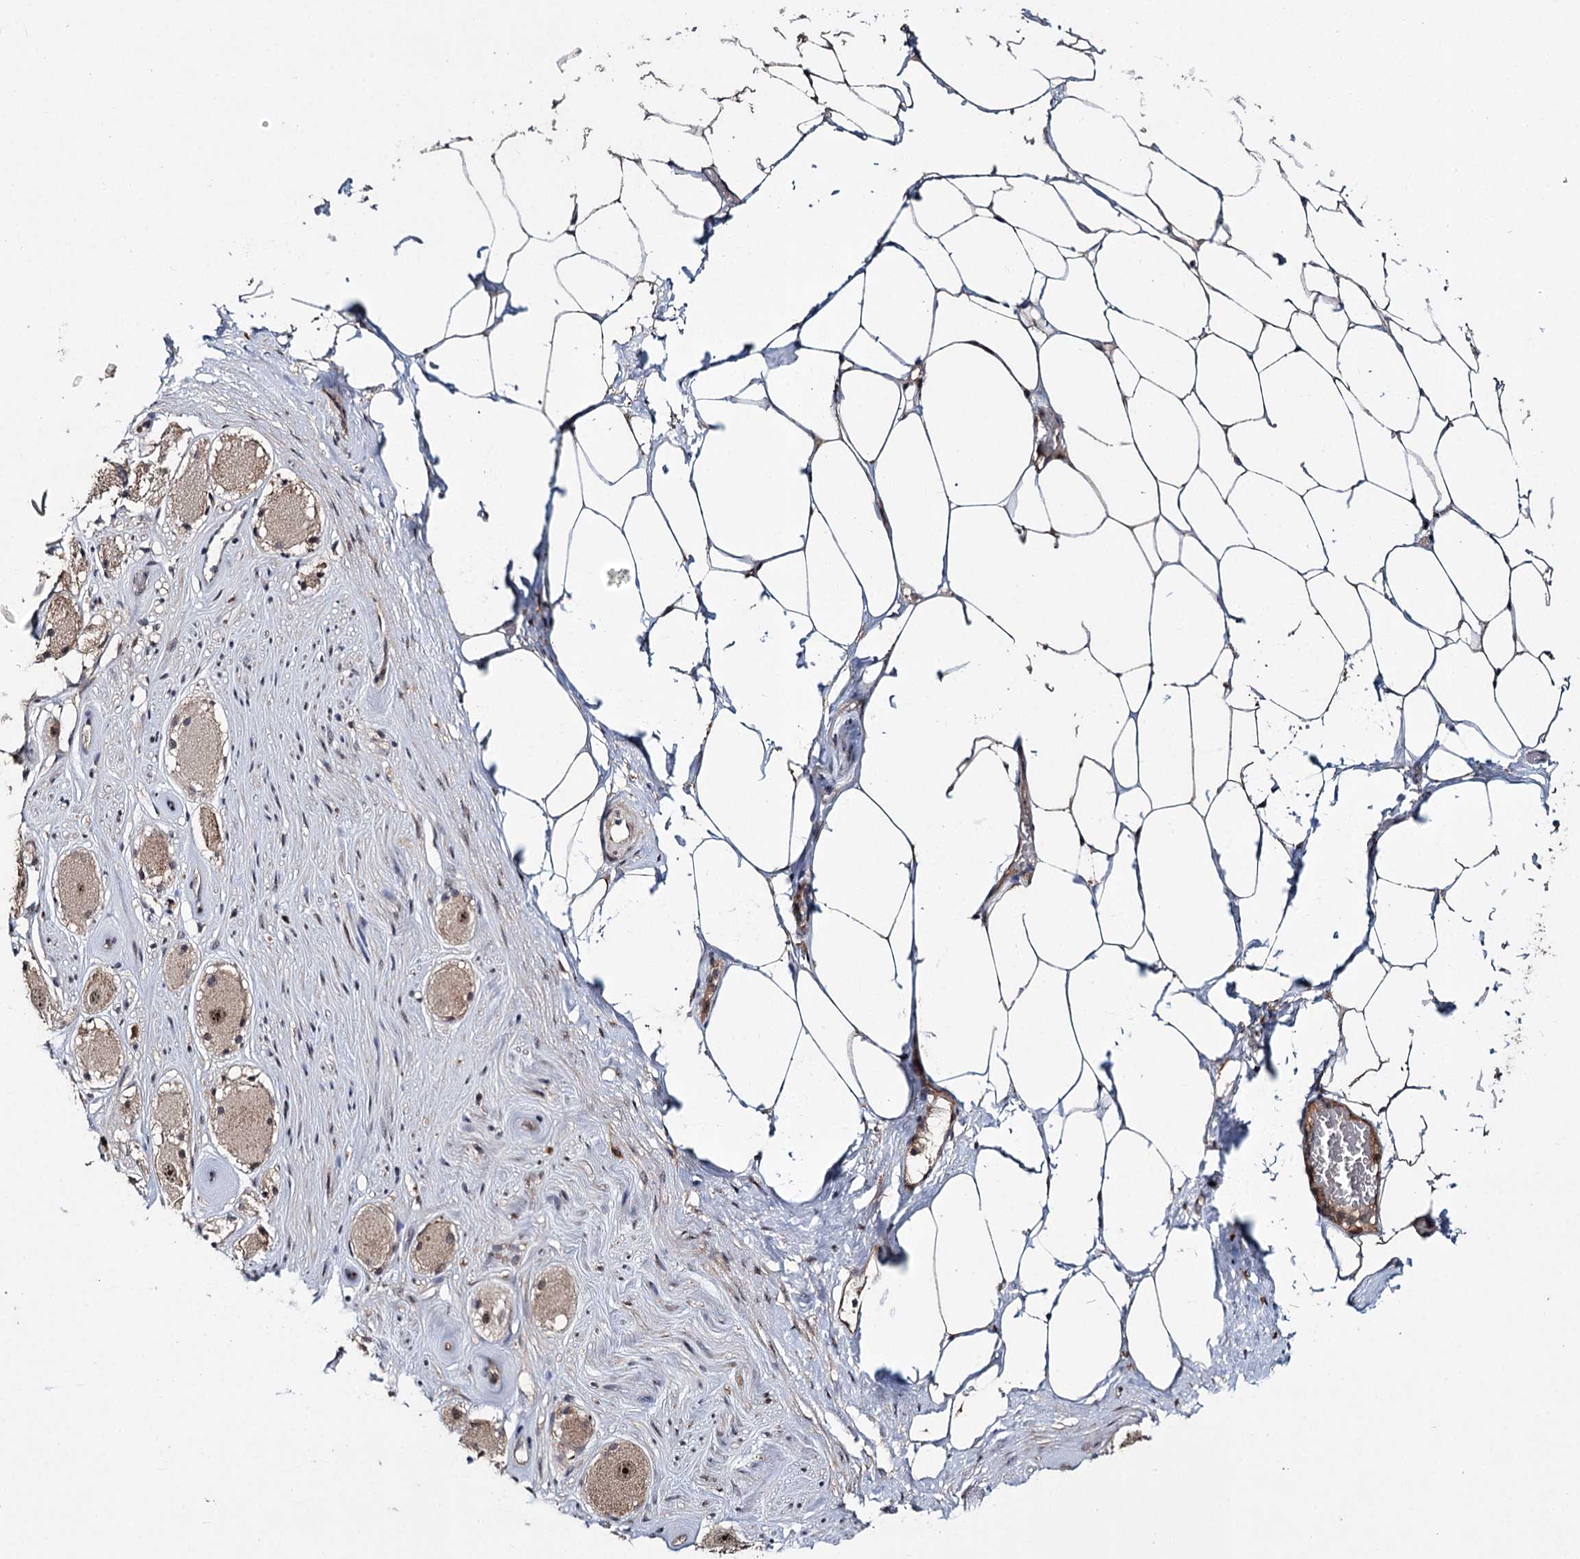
{"staining": {"intensity": "moderate", "quantity": ">75%", "location": "cytoplasmic/membranous"}, "tissue": "adipose tissue", "cell_type": "Adipocytes", "image_type": "normal", "snomed": [{"axis": "morphology", "description": "Normal tissue, NOS"}, {"axis": "morphology", "description": "Adenocarcinoma, Low grade"}, {"axis": "topography", "description": "Prostate"}, {"axis": "topography", "description": "Peripheral nerve tissue"}], "caption": "Immunohistochemical staining of benign human adipose tissue displays moderate cytoplasmic/membranous protein positivity in about >75% of adipocytes. Immunohistochemistry stains the protein in brown and the nuclei are stained blue.", "gene": "MKNK2", "patient": {"sex": "male", "age": 63}}